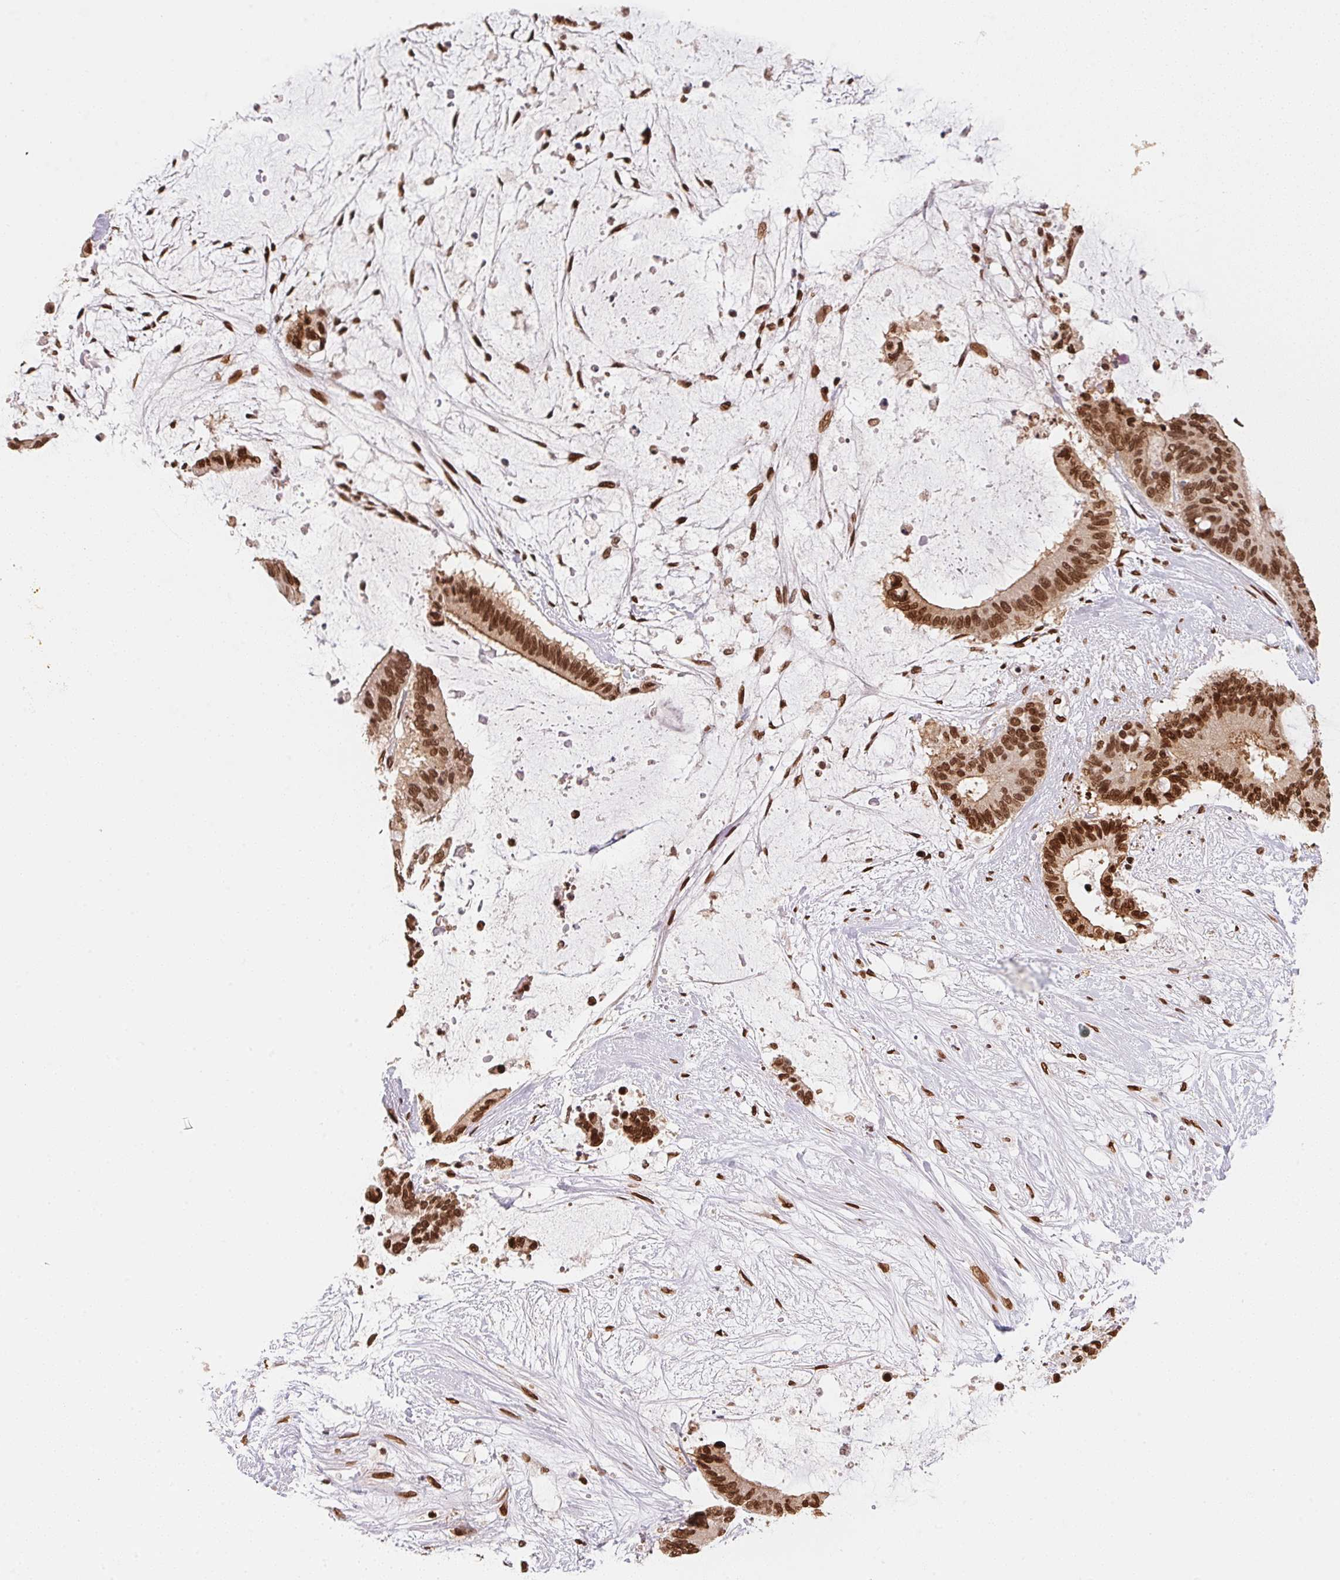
{"staining": {"intensity": "strong", "quantity": ">75%", "location": "cytoplasmic/membranous,nuclear"}, "tissue": "liver cancer", "cell_type": "Tumor cells", "image_type": "cancer", "snomed": [{"axis": "morphology", "description": "Normal tissue, NOS"}, {"axis": "morphology", "description": "Cholangiocarcinoma"}, {"axis": "topography", "description": "Liver"}, {"axis": "topography", "description": "Peripheral nerve tissue"}], "caption": "A micrograph showing strong cytoplasmic/membranous and nuclear positivity in about >75% of tumor cells in liver cancer (cholangiocarcinoma), as visualized by brown immunohistochemical staining.", "gene": "SAP30BP", "patient": {"sex": "female", "age": 73}}